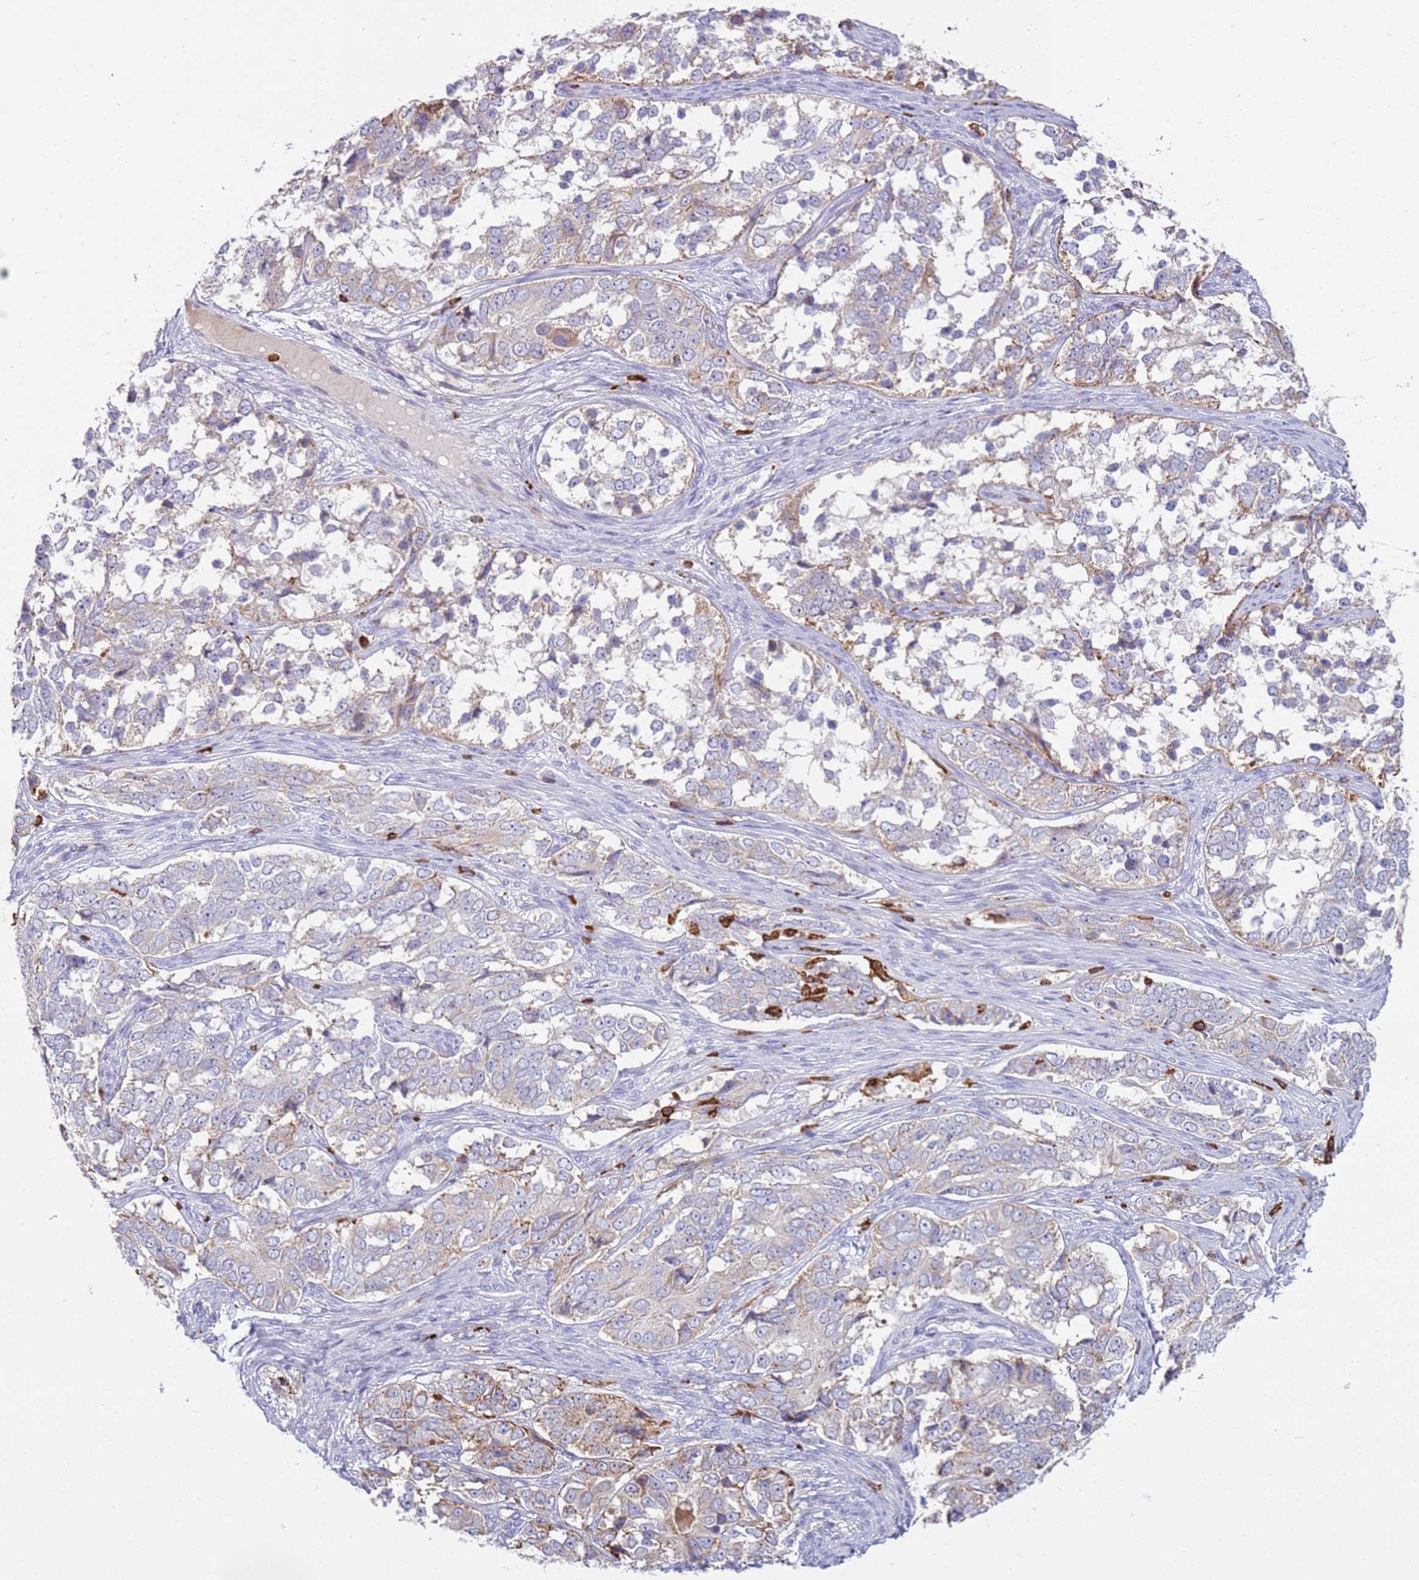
{"staining": {"intensity": "weak", "quantity": "<25%", "location": "cytoplasmic/membranous"}, "tissue": "ovarian cancer", "cell_type": "Tumor cells", "image_type": "cancer", "snomed": [{"axis": "morphology", "description": "Carcinoma, endometroid"}, {"axis": "topography", "description": "Ovary"}], "caption": "Tumor cells show no significant staining in ovarian endometroid carcinoma.", "gene": "TTPAL", "patient": {"sex": "female", "age": 51}}